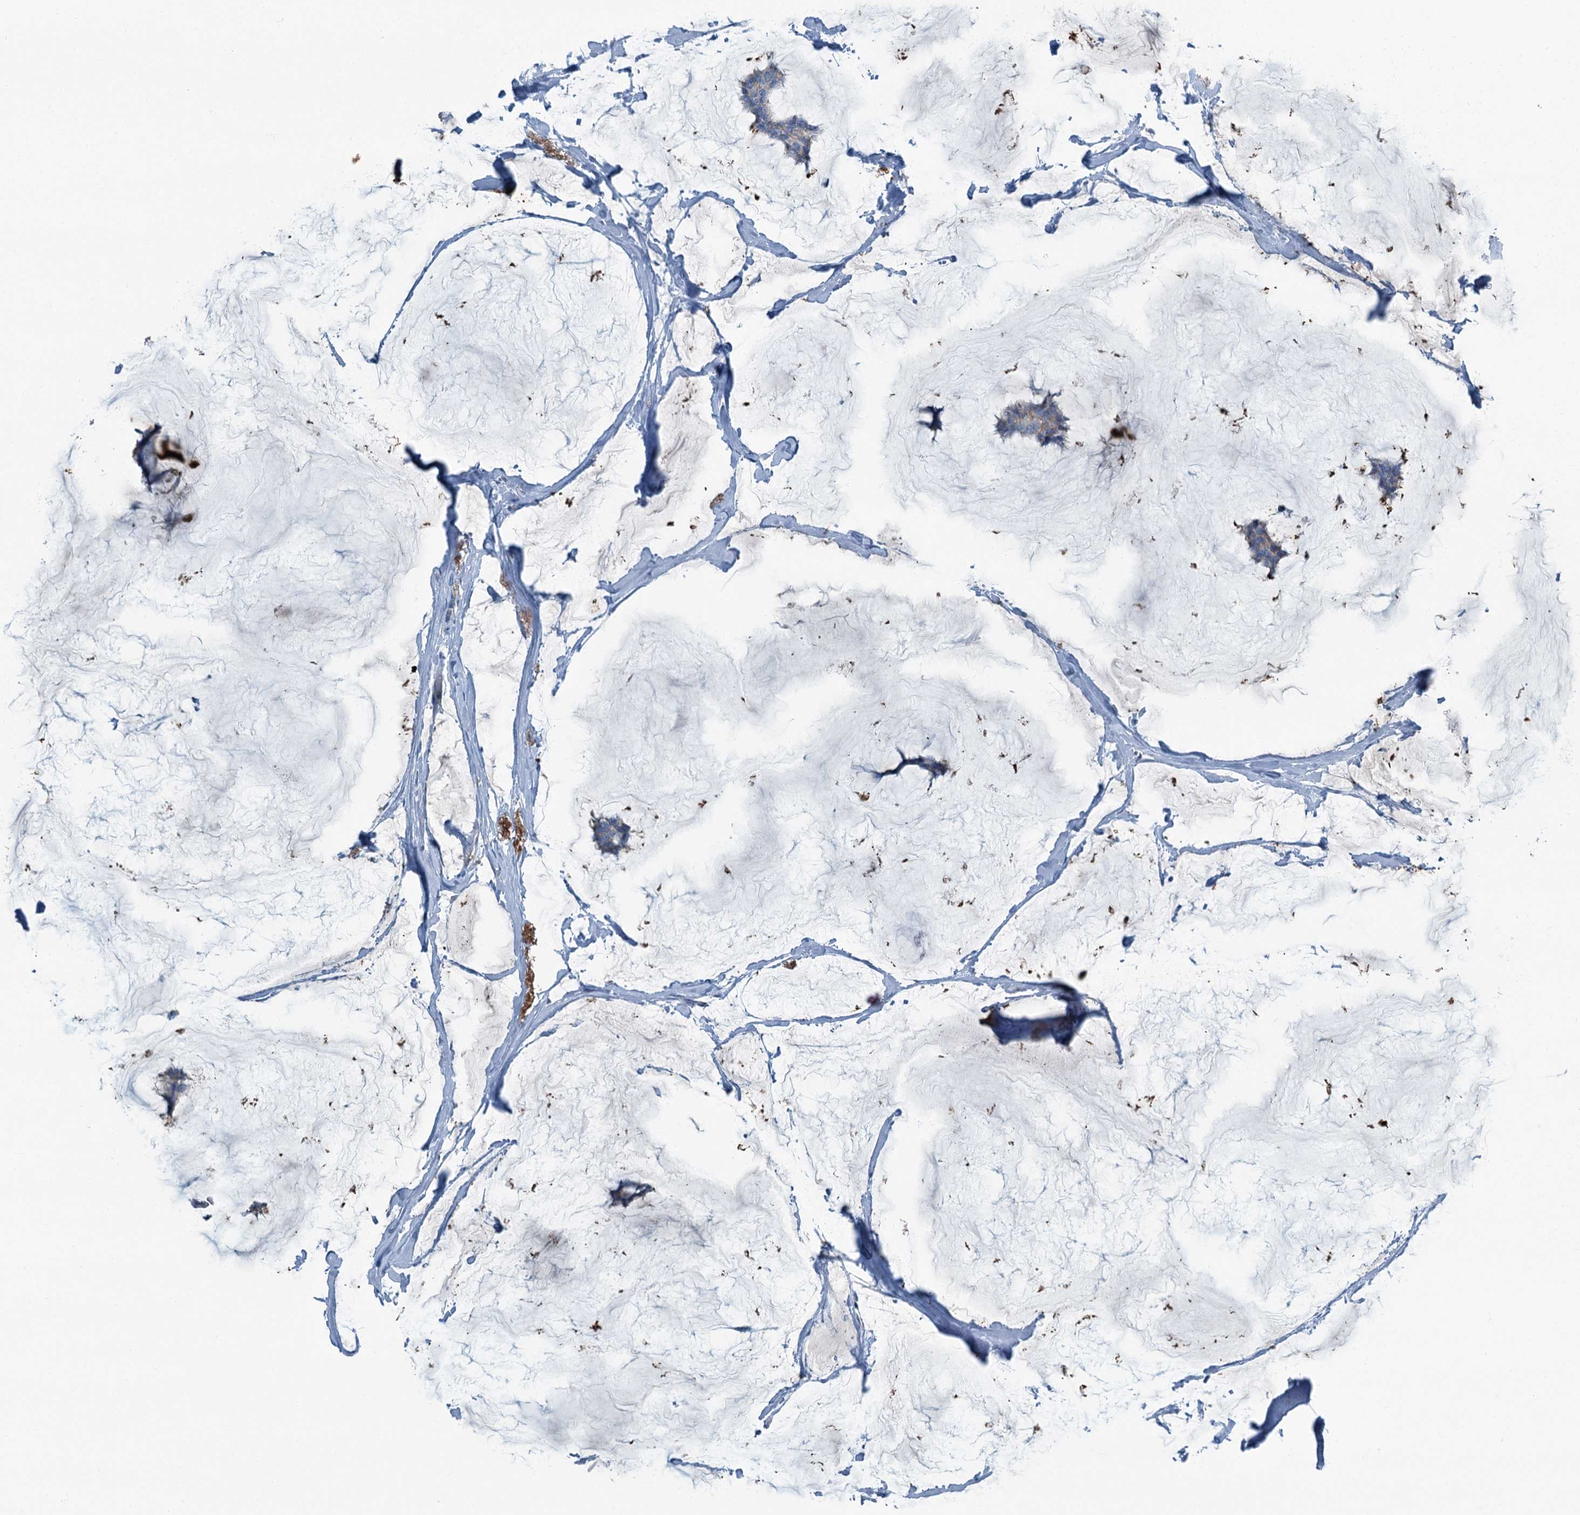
{"staining": {"intensity": "moderate", "quantity": "25%-75%", "location": "cytoplasmic/membranous"}, "tissue": "breast cancer", "cell_type": "Tumor cells", "image_type": "cancer", "snomed": [{"axis": "morphology", "description": "Duct carcinoma"}, {"axis": "topography", "description": "Breast"}], "caption": "Breast cancer was stained to show a protein in brown. There is medium levels of moderate cytoplasmic/membranous positivity in approximately 25%-75% of tumor cells.", "gene": "AXL", "patient": {"sex": "female", "age": 93}}